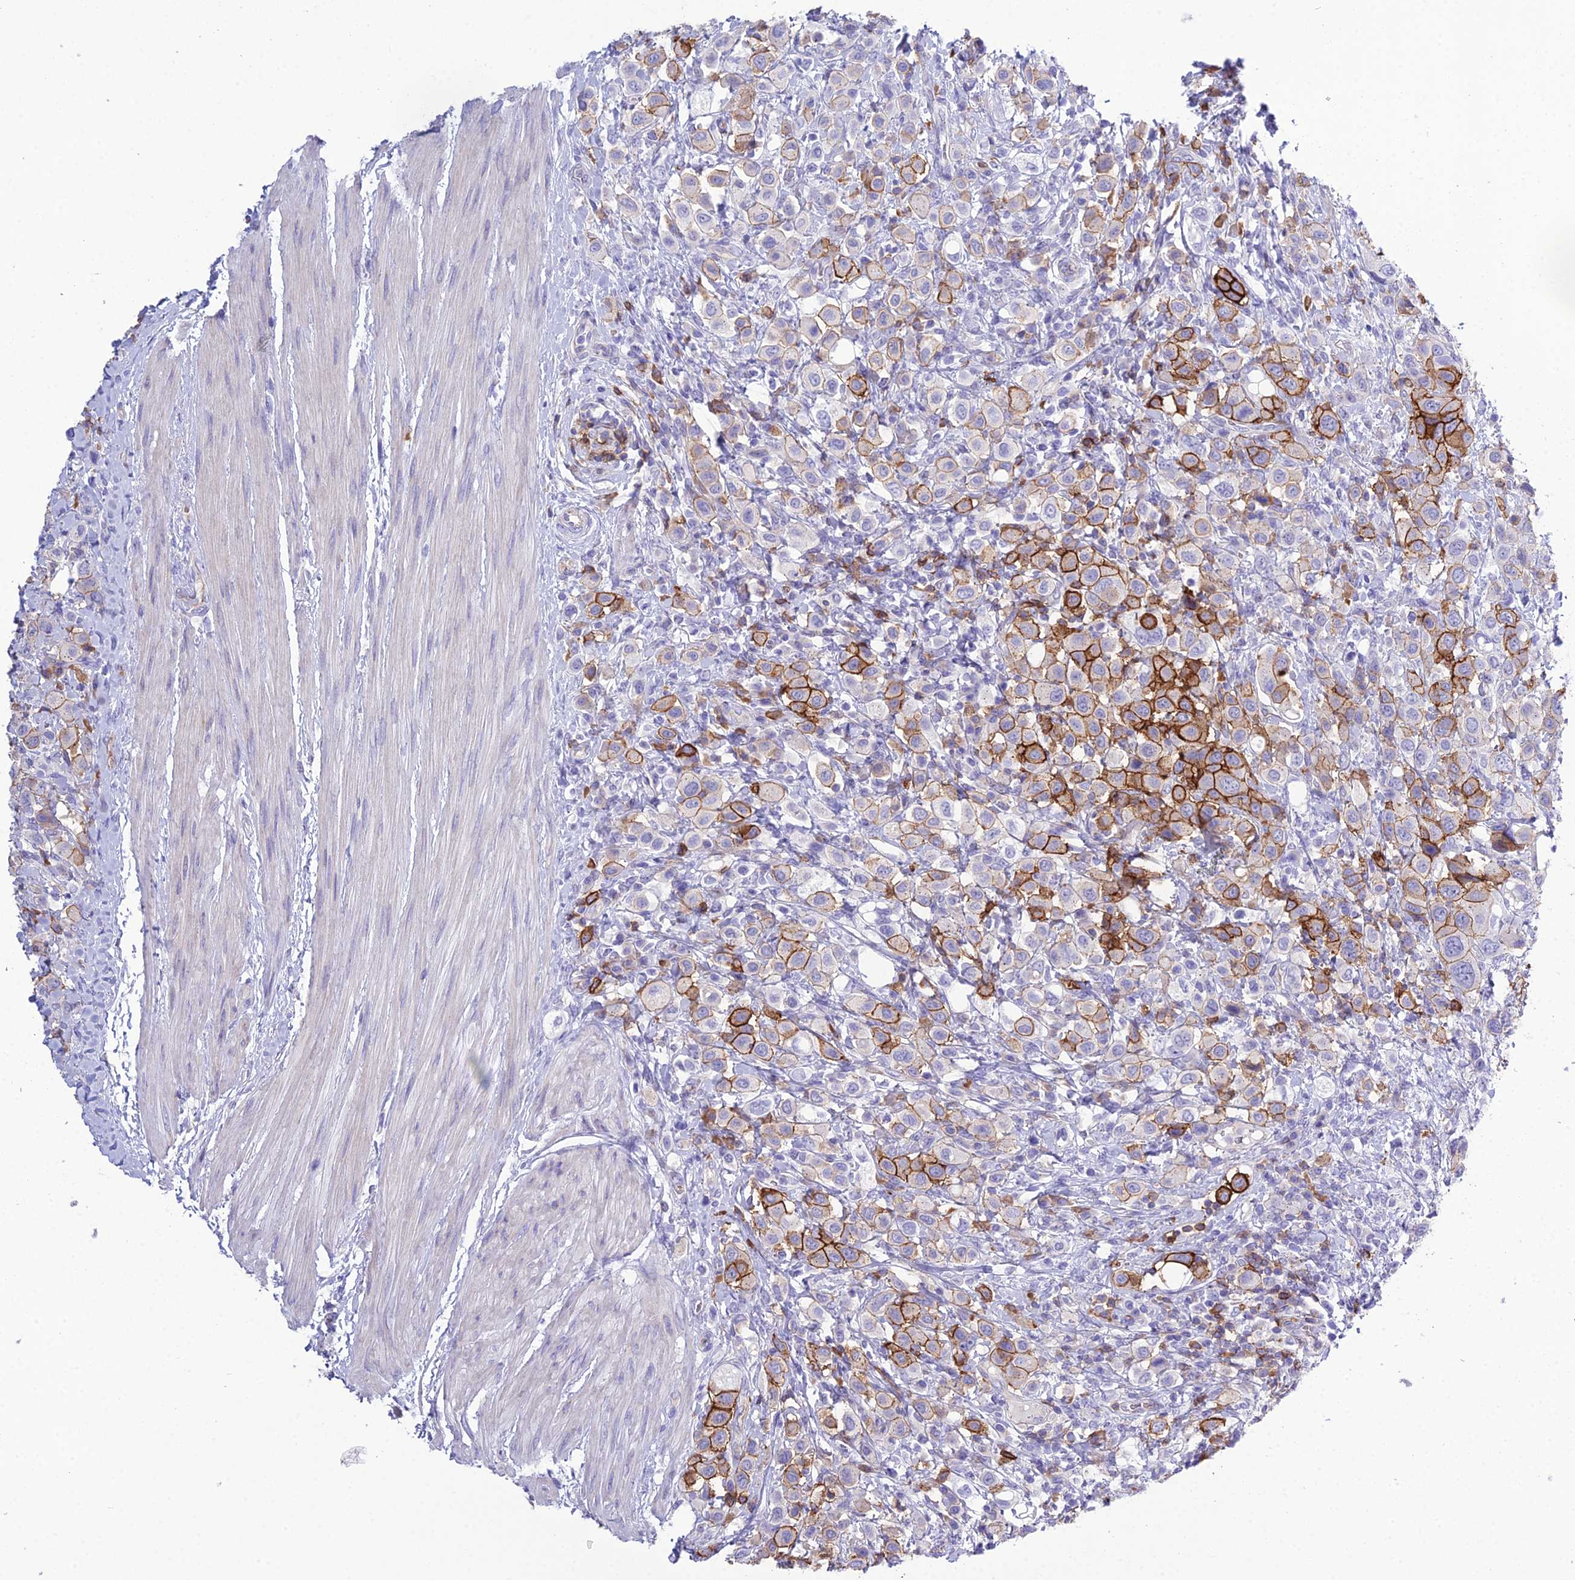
{"staining": {"intensity": "strong", "quantity": "25%-75%", "location": "cytoplasmic/membranous"}, "tissue": "urothelial cancer", "cell_type": "Tumor cells", "image_type": "cancer", "snomed": [{"axis": "morphology", "description": "Urothelial carcinoma, High grade"}, {"axis": "topography", "description": "Urinary bladder"}], "caption": "Tumor cells display high levels of strong cytoplasmic/membranous positivity in approximately 25%-75% of cells in human high-grade urothelial carcinoma. (IHC, brightfield microscopy, high magnification).", "gene": "OR1Q1", "patient": {"sex": "male", "age": 50}}